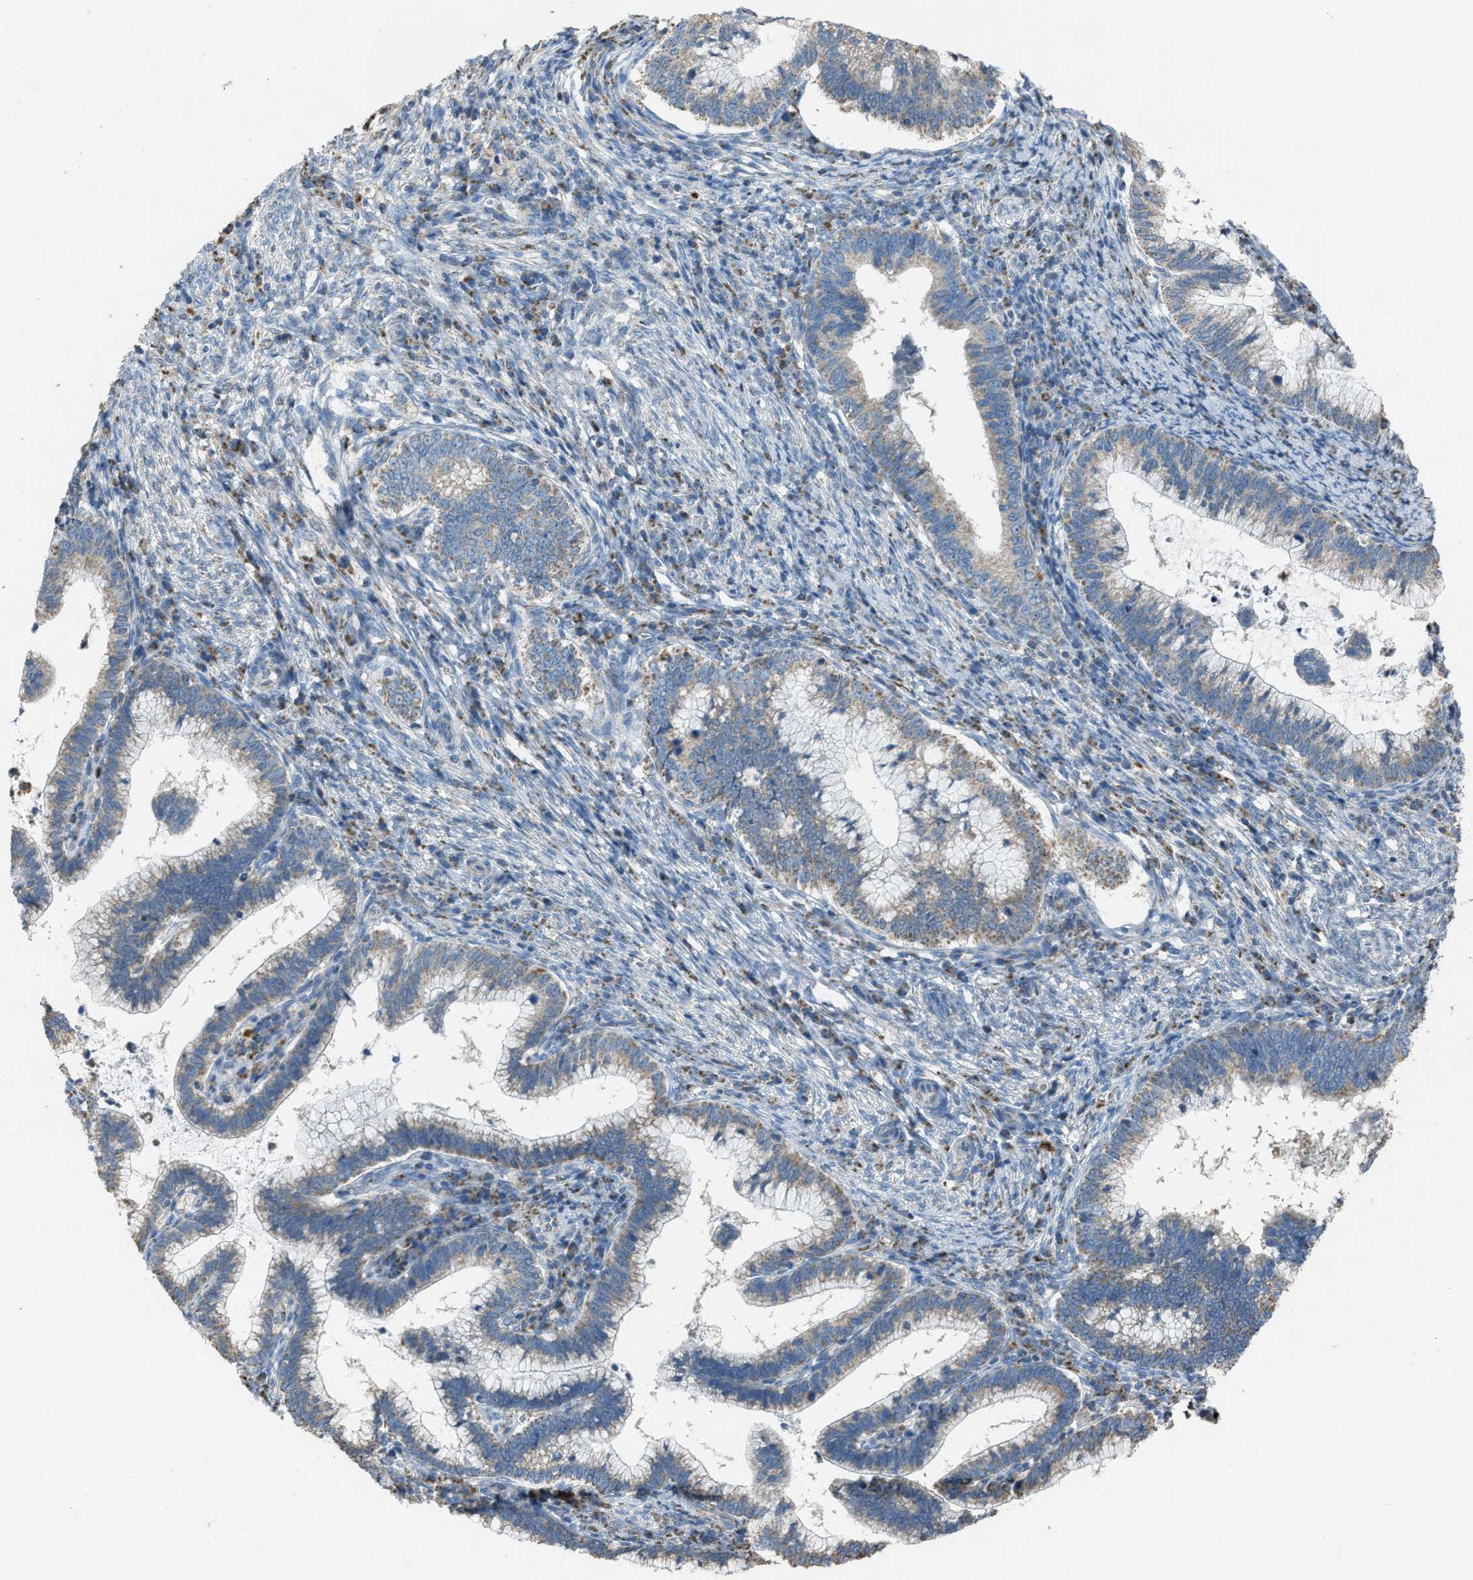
{"staining": {"intensity": "weak", "quantity": "<25%", "location": "cytoplasmic/membranous"}, "tissue": "cervical cancer", "cell_type": "Tumor cells", "image_type": "cancer", "snomed": [{"axis": "morphology", "description": "Adenocarcinoma, NOS"}, {"axis": "topography", "description": "Cervix"}], "caption": "This is a histopathology image of immunohistochemistry staining of adenocarcinoma (cervical), which shows no expression in tumor cells.", "gene": "SLC25A11", "patient": {"sex": "female", "age": 36}}